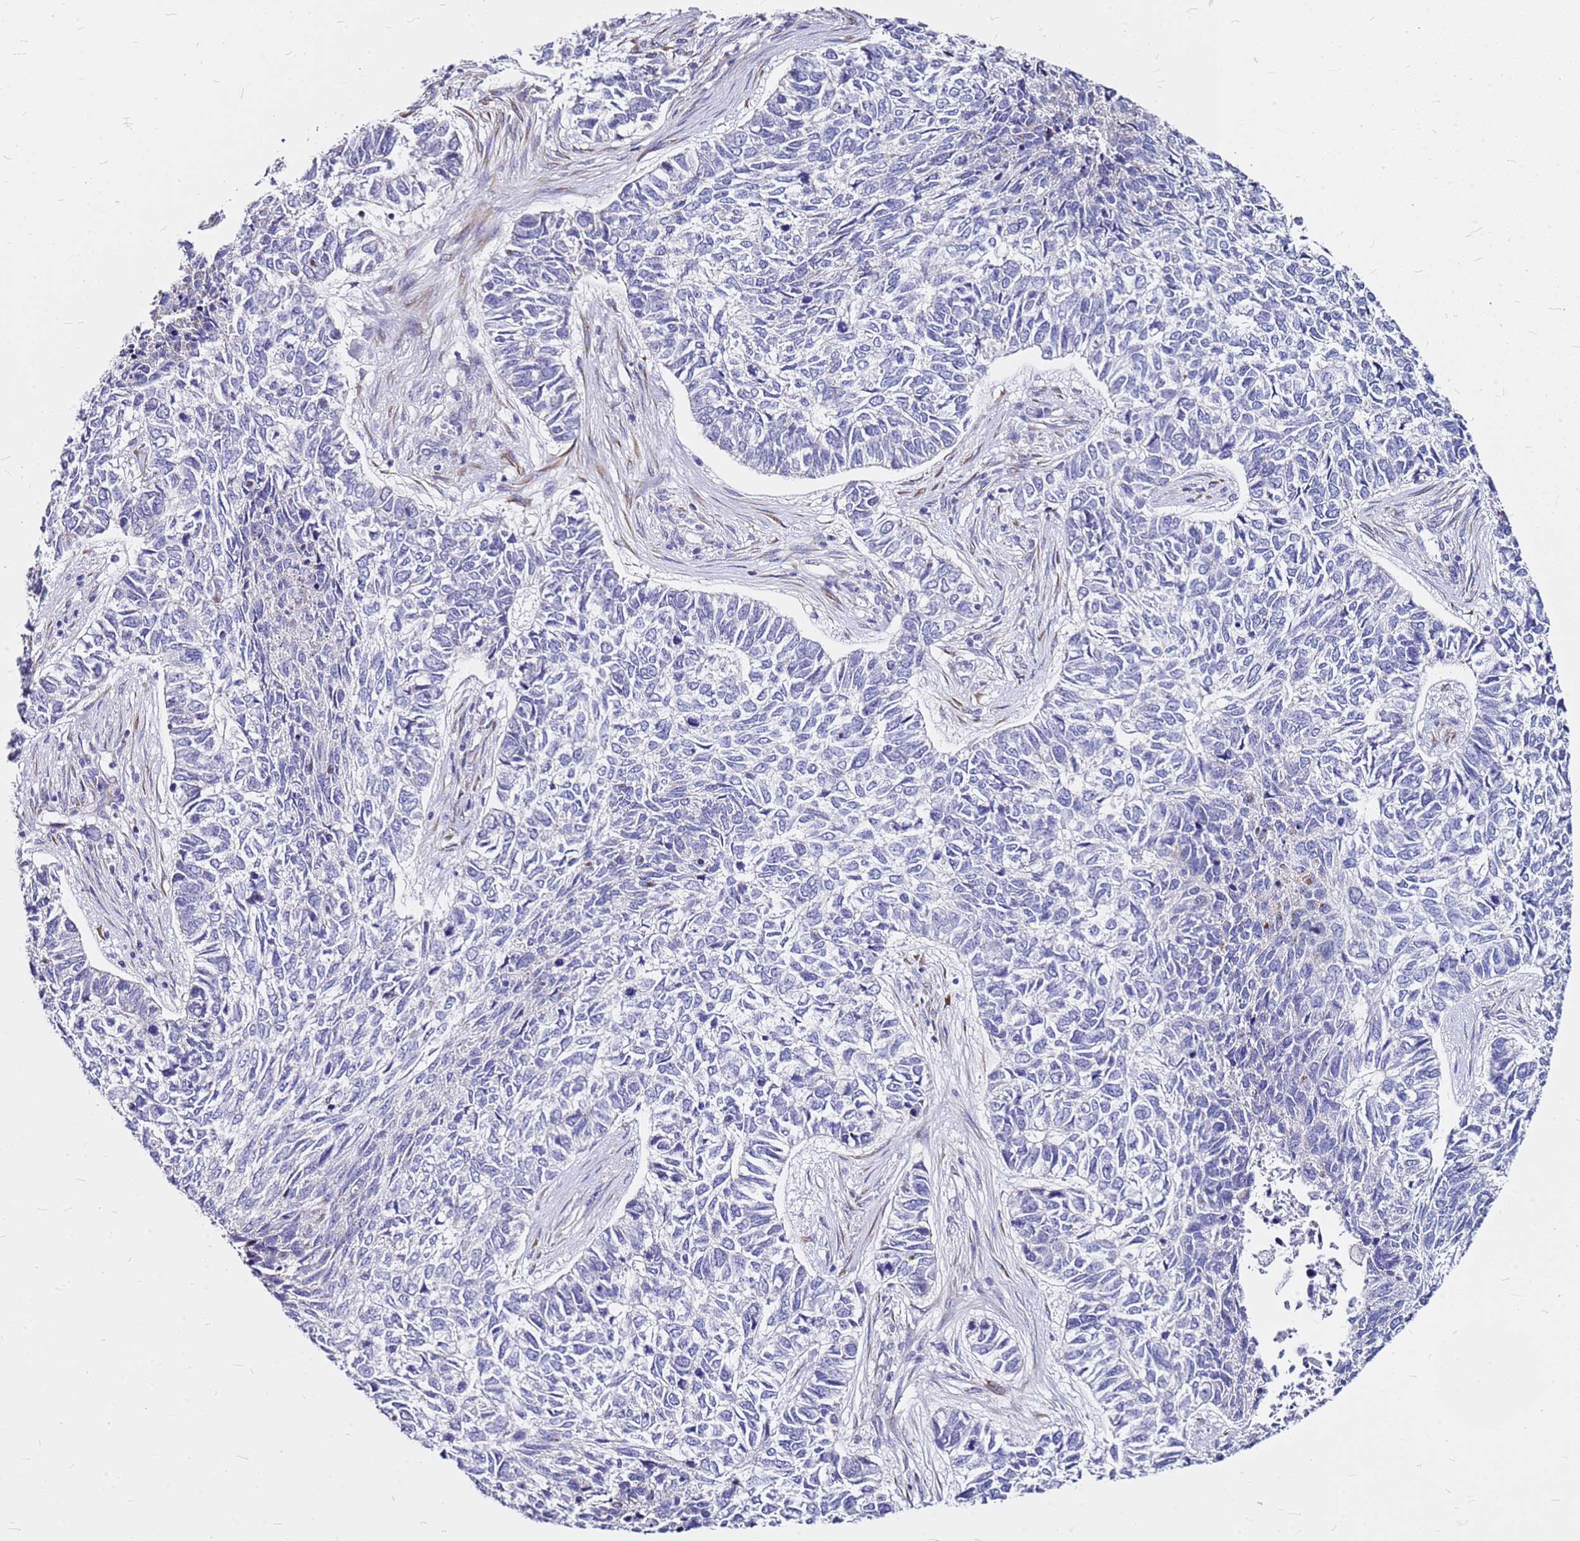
{"staining": {"intensity": "negative", "quantity": "none", "location": "none"}, "tissue": "skin cancer", "cell_type": "Tumor cells", "image_type": "cancer", "snomed": [{"axis": "morphology", "description": "Basal cell carcinoma"}, {"axis": "topography", "description": "Skin"}], "caption": "Tumor cells show no significant staining in skin cancer. (DAB (3,3'-diaminobenzidine) immunohistochemistry (IHC) with hematoxylin counter stain).", "gene": "CASD1", "patient": {"sex": "female", "age": 65}}